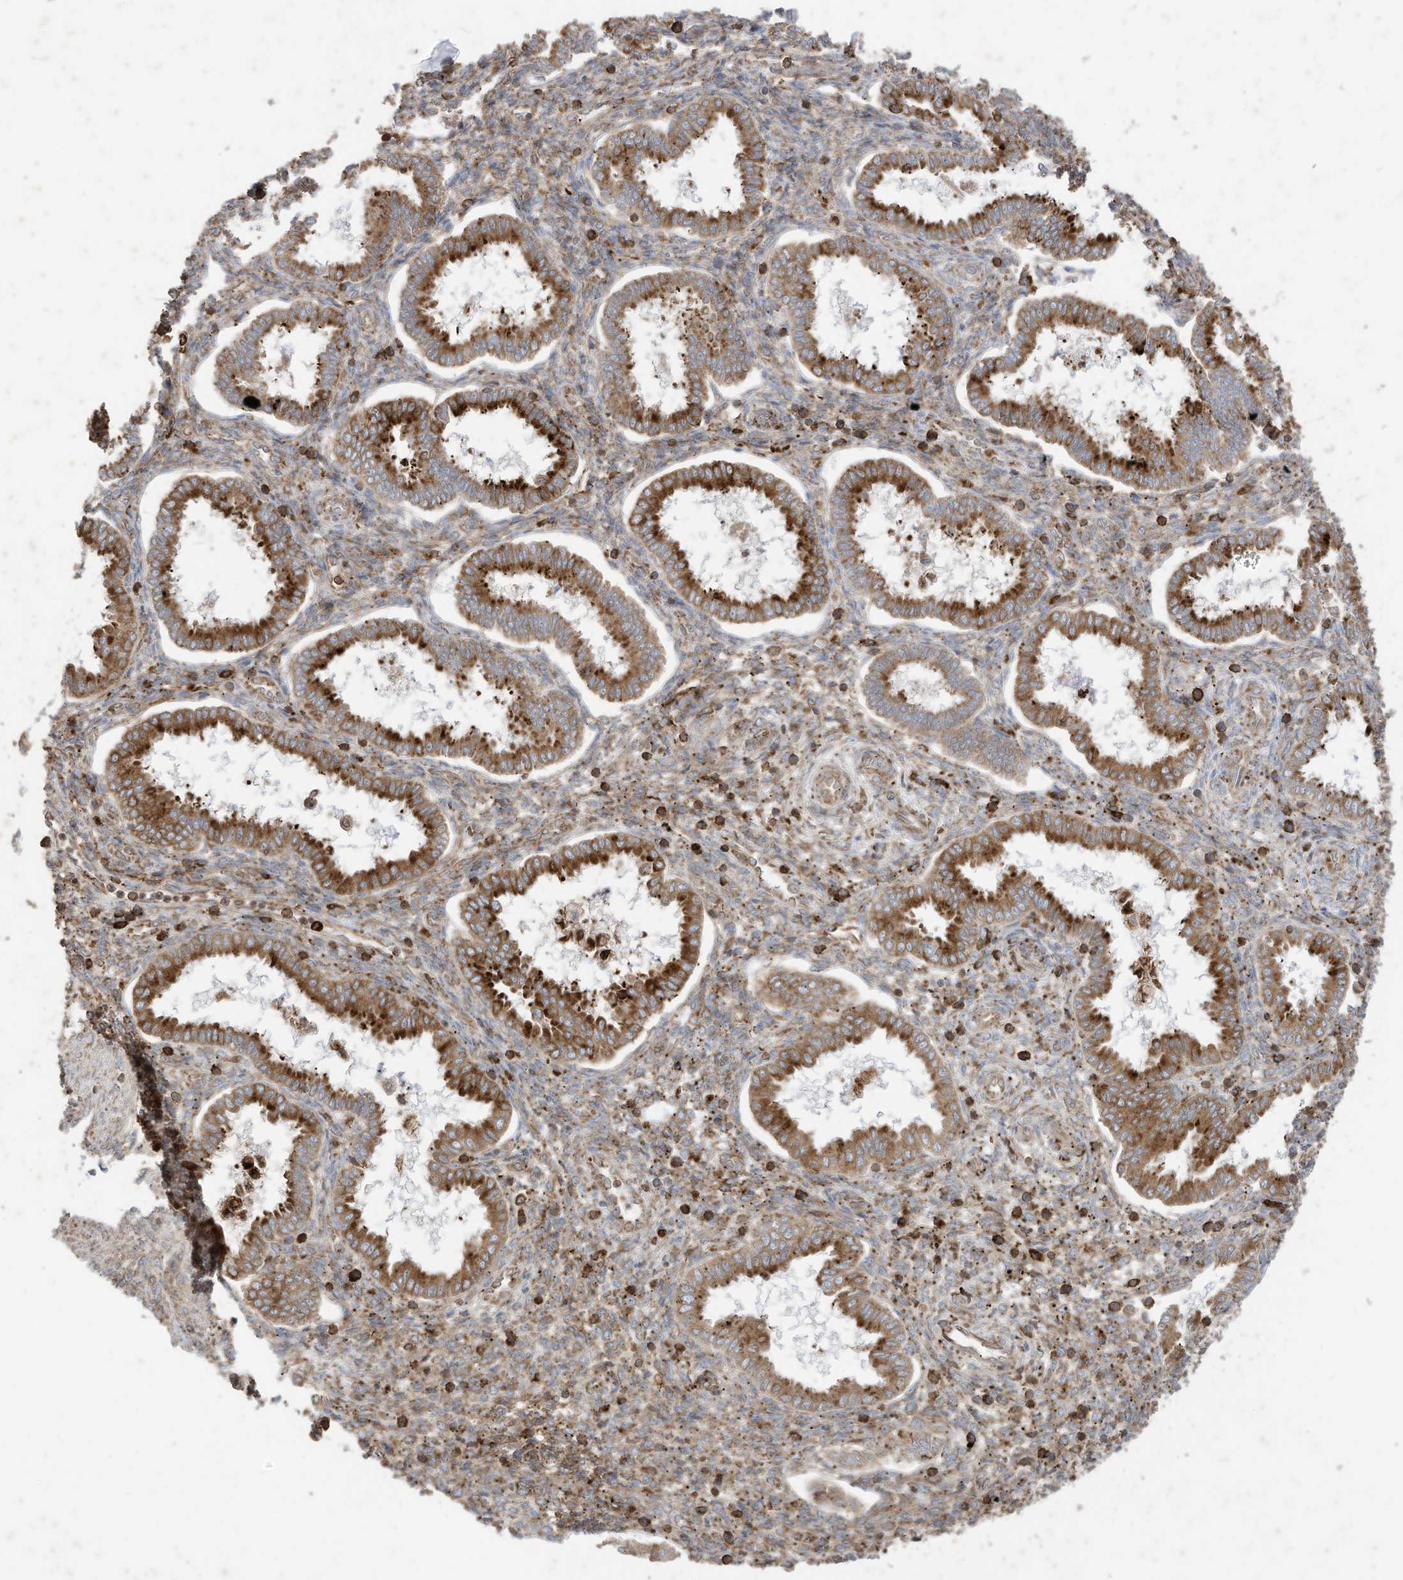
{"staining": {"intensity": "weak", "quantity": "25%-75%", "location": "cytoplasmic/membranous"}, "tissue": "endometrium", "cell_type": "Cells in endometrial stroma", "image_type": "normal", "snomed": [{"axis": "morphology", "description": "Normal tissue, NOS"}, {"axis": "topography", "description": "Endometrium"}], "caption": "Immunohistochemistry (IHC) staining of normal endometrium, which demonstrates low levels of weak cytoplasmic/membranous positivity in about 25%-75% of cells in endometrial stroma indicating weak cytoplasmic/membranous protein positivity. The staining was performed using DAB (3,3'-diaminobenzidine) (brown) for protein detection and nuclei were counterstained in hematoxylin (blue).", "gene": "TRNAU1AP", "patient": {"sex": "female", "age": 24}}